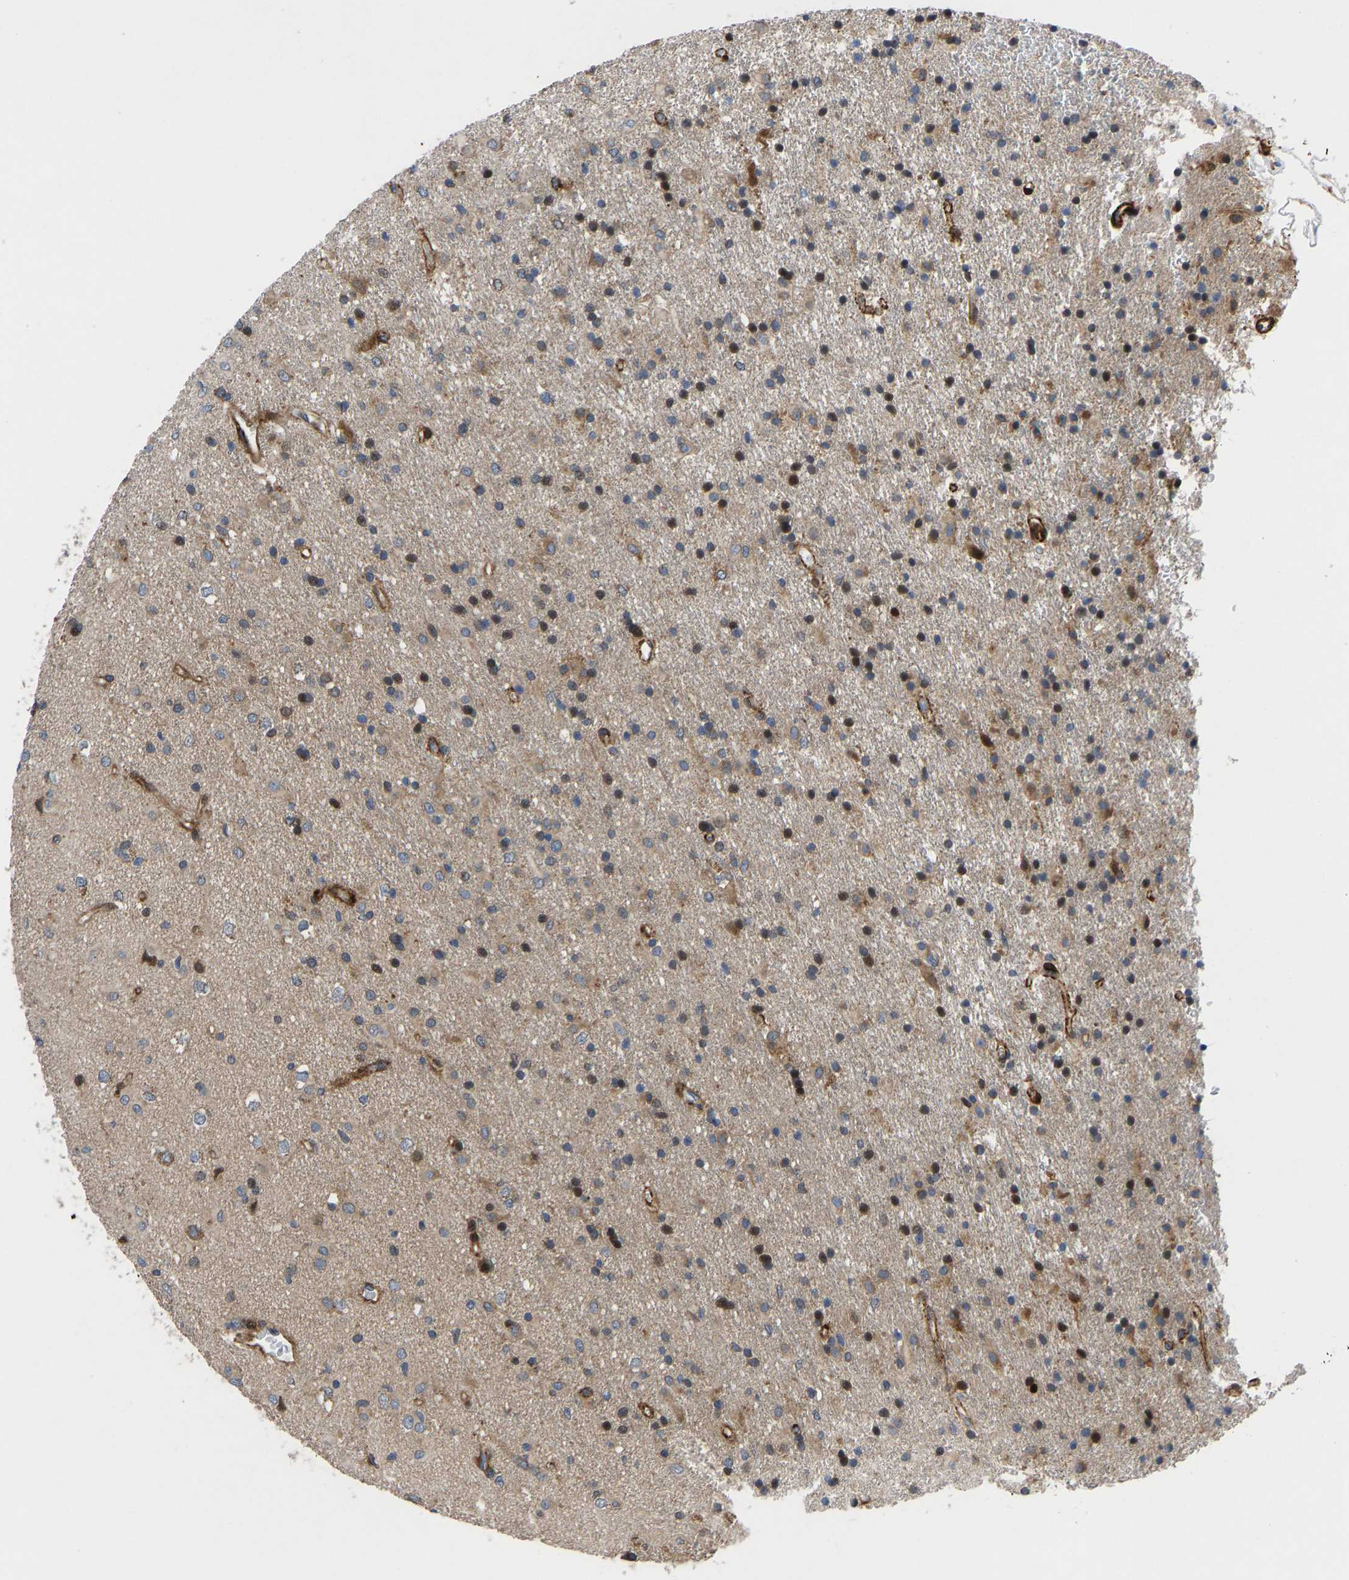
{"staining": {"intensity": "strong", "quantity": "<25%", "location": "nuclear"}, "tissue": "glioma", "cell_type": "Tumor cells", "image_type": "cancer", "snomed": [{"axis": "morphology", "description": "Glioma, malignant, Low grade"}, {"axis": "topography", "description": "Brain"}], "caption": "Immunohistochemical staining of human low-grade glioma (malignant) reveals medium levels of strong nuclear staining in about <25% of tumor cells. (DAB IHC with brightfield microscopy, high magnification).", "gene": "TMEM38B", "patient": {"sex": "male", "age": 65}}